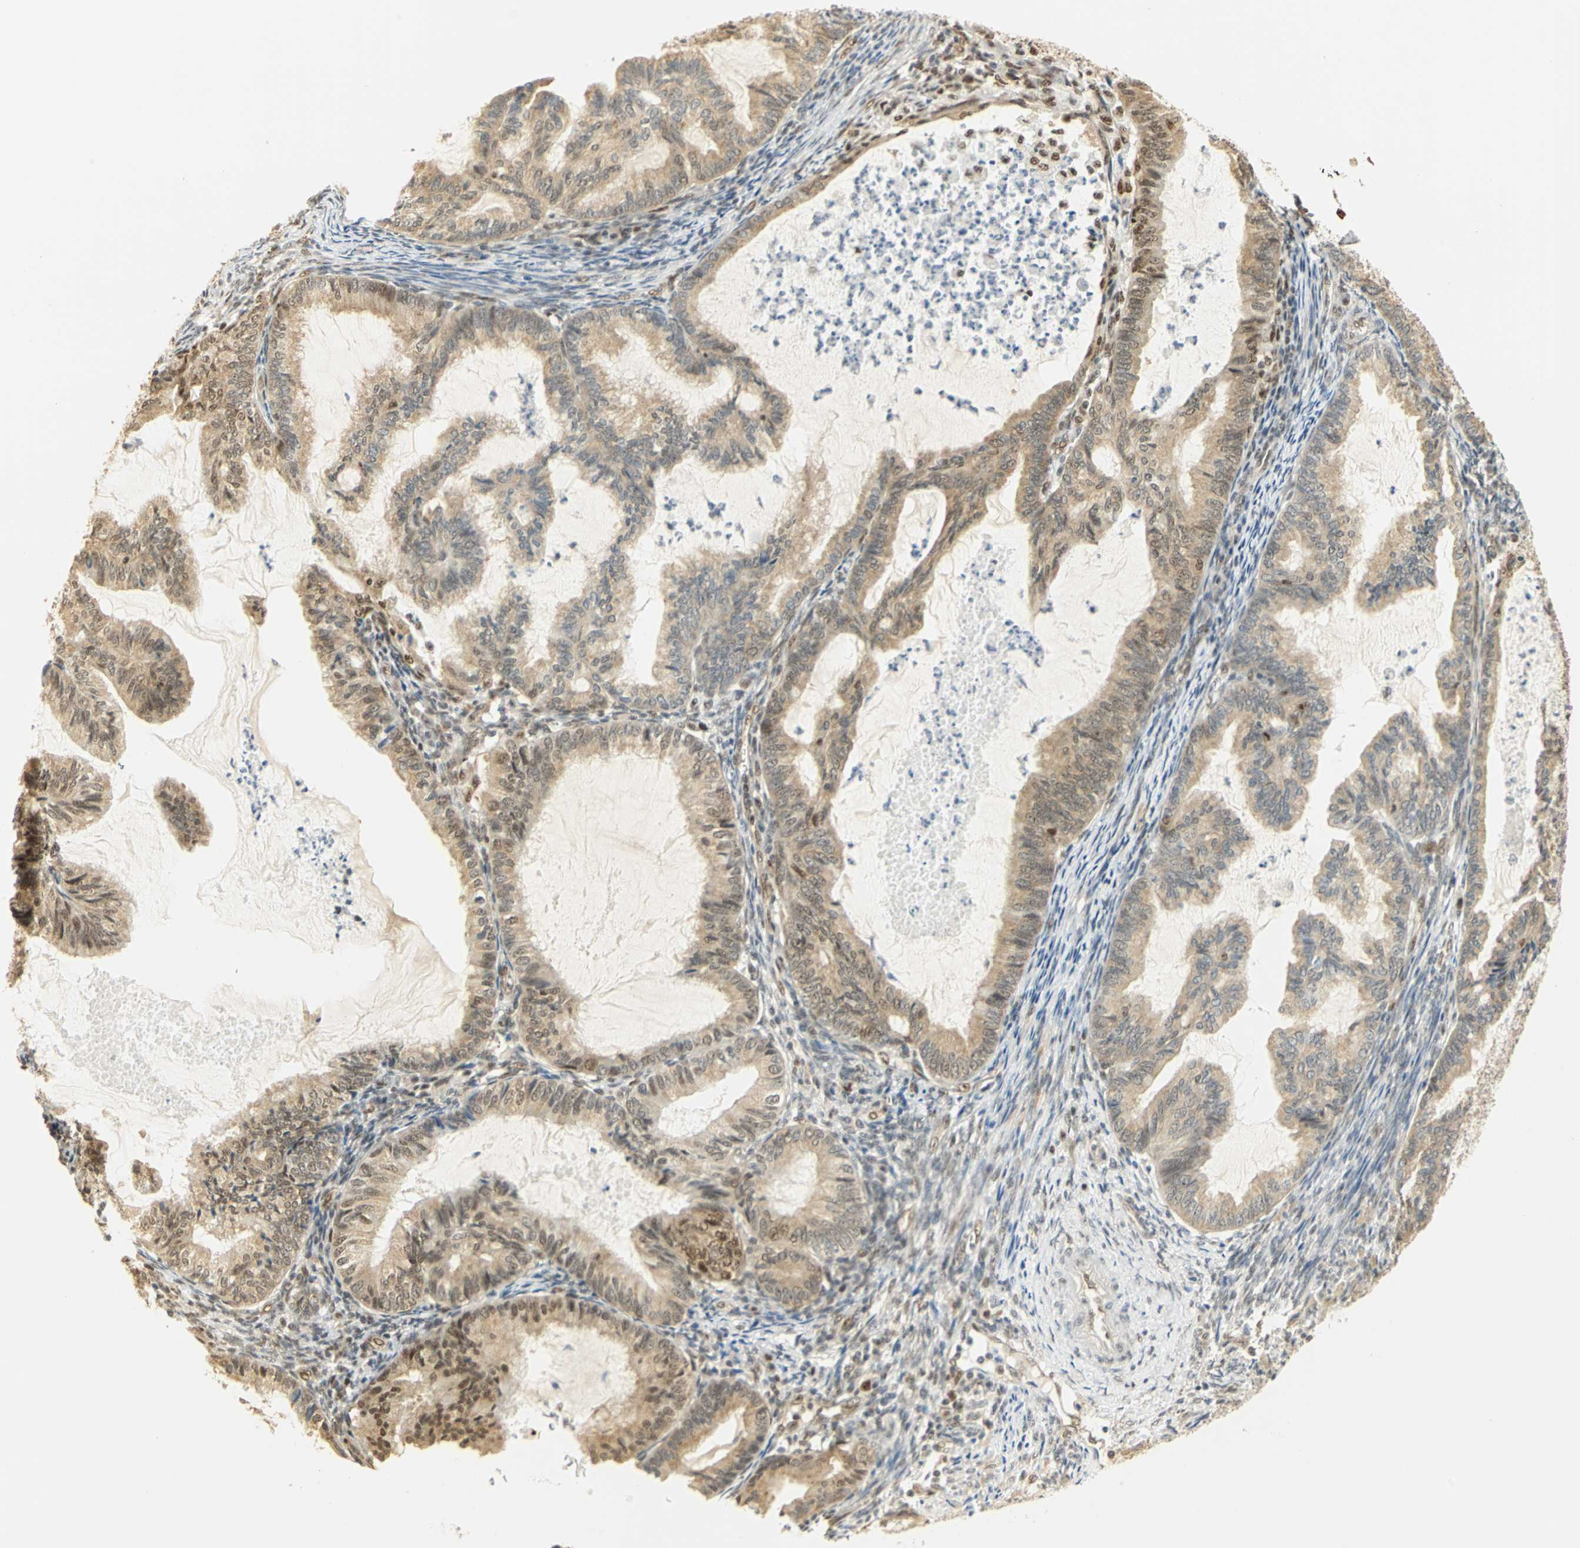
{"staining": {"intensity": "moderate", "quantity": ">75%", "location": "cytoplasmic/membranous,nuclear"}, "tissue": "cervical cancer", "cell_type": "Tumor cells", "image_type": "cancer", "snomed": [{"axis": "morphology", "description": "Normal tissue, NOS"}, {"axis": "morphology", "description": "Adenocarcinoma, NOS"}, {"axis": "topography", "description": "Cervix"}, {"axis": "topography", "description": "Endometrium"}], "caption": "Protein analysis of cervical cancer (adenocarcinoma) tissue demonstrates moderate cytoplasmic/membranous and nuclear expression in approximately >75% of tumor cells.", "gene": "DDX5", "patient": {"sex": "female", "age": 86}}